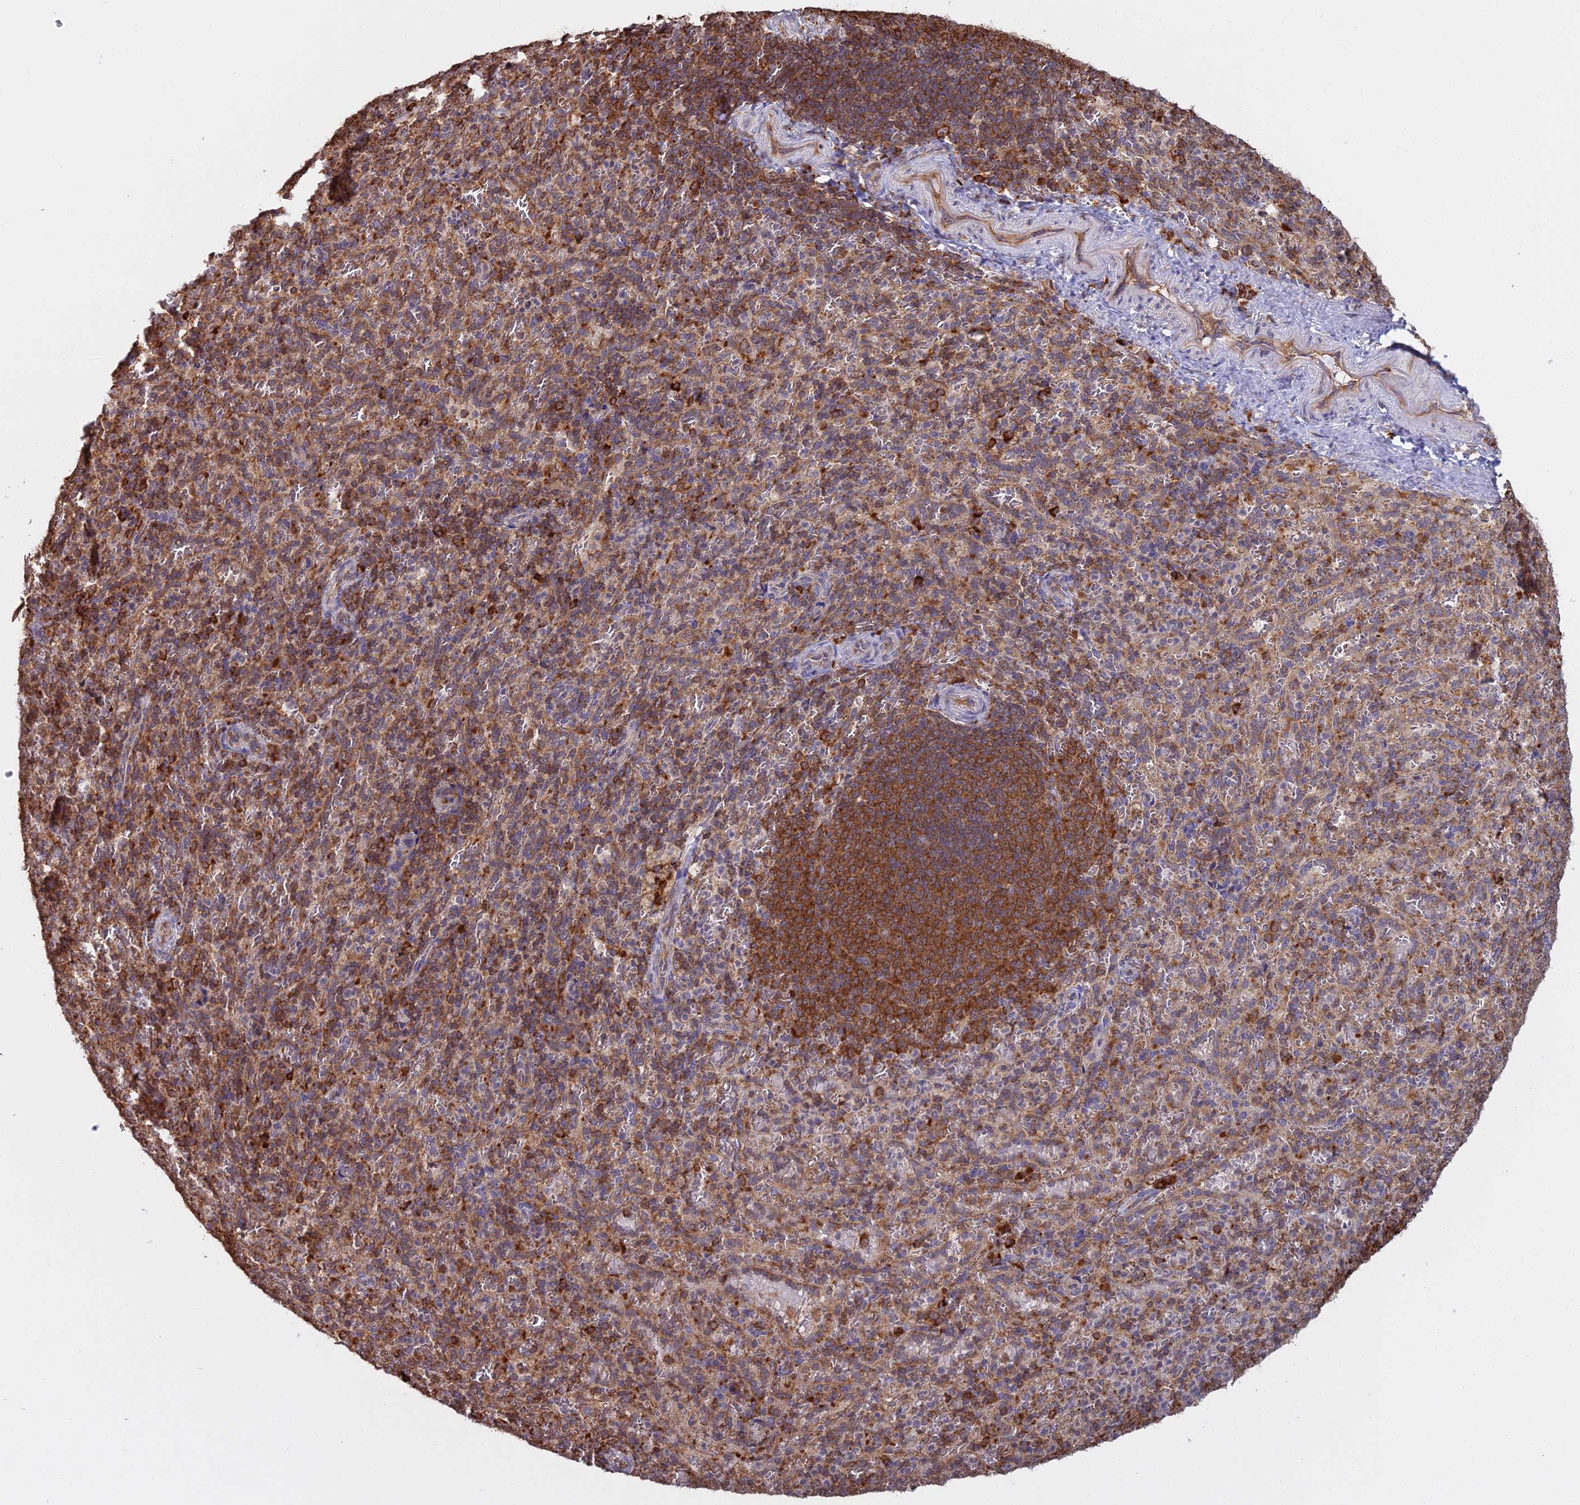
{"staining": {"intensity": "moderate", "quantity": "25%-75%", "location": "cytoplasmic/membranous"}, "tissue": "spleen", "cell_type": "Cells in red pulp", "image_type": "normal", "snomed": [{"axis": "morphology", "description": "Normal tissue, NOS"}, {"axis": "topography", "description": "Spleen"}], "caption": "DAB immunohistochemical staining of normal spleen displays moderate cytoplasmic/membranous protein staining in approximately 25%-75% of cells in red pulp.", "gene": "RPL26", "patient": {"sex": "female", "age": 21}}